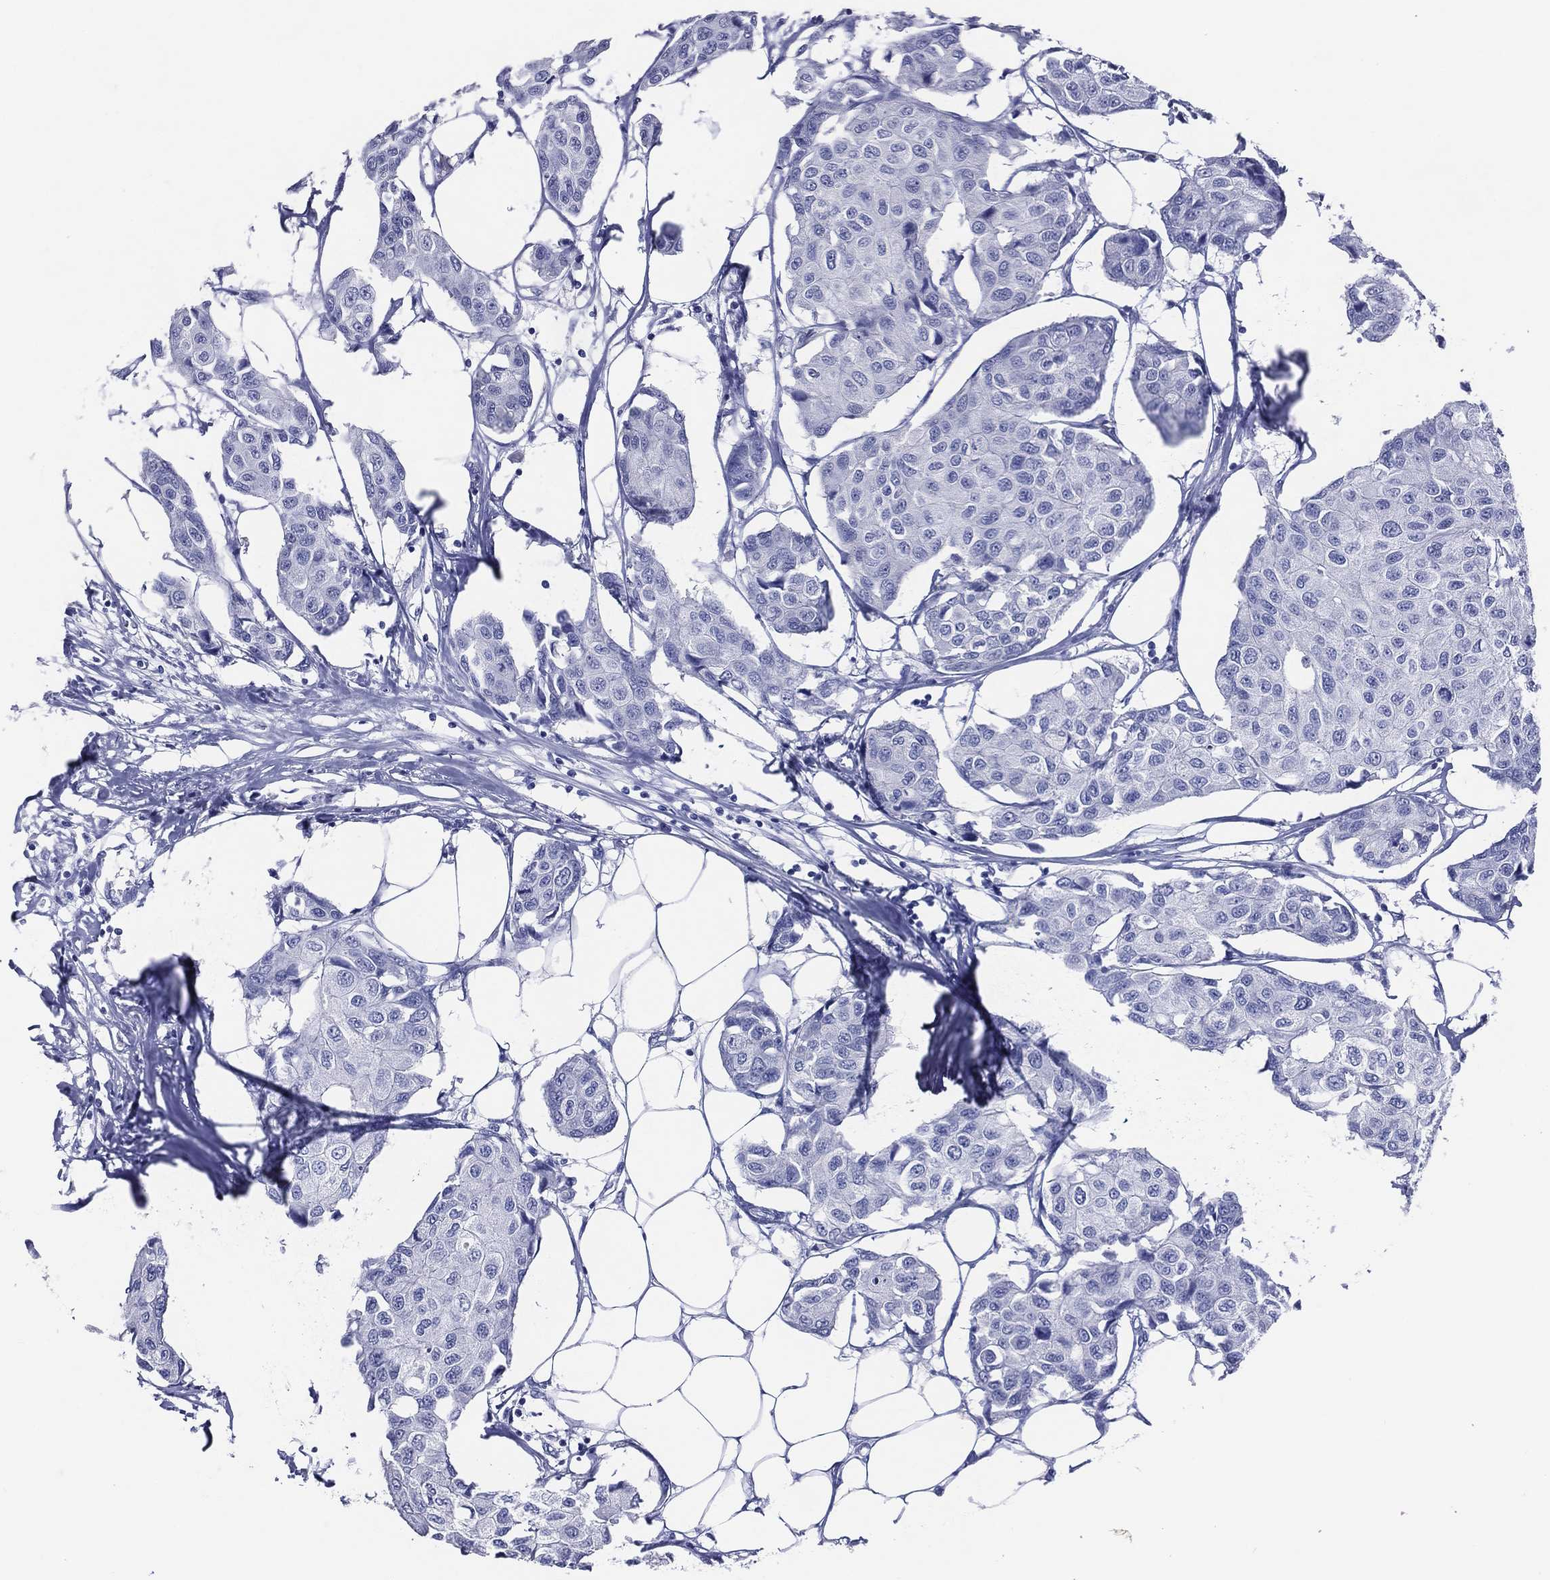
{"staining": {"intensity": "negative", "quantity": "none", "location": "none"}, "tissue": "breast cancer", "cell_type": "Tumor cells", "image_type": "cancer", "snomed": [{"axis": "morphology", "description": "Duct carcinoma"}, {"axis": "topography", "description": "Breast"}], "caption": "Immunohistochemistry (IHC) image of neoplastic tissue: breast cancer (invasive ductal carcinoma) stained with DAB exhibits no significant protein positivity in tumor cells.", "gene": "ACE2", "patient": {"sex": "female", "age": 80}}